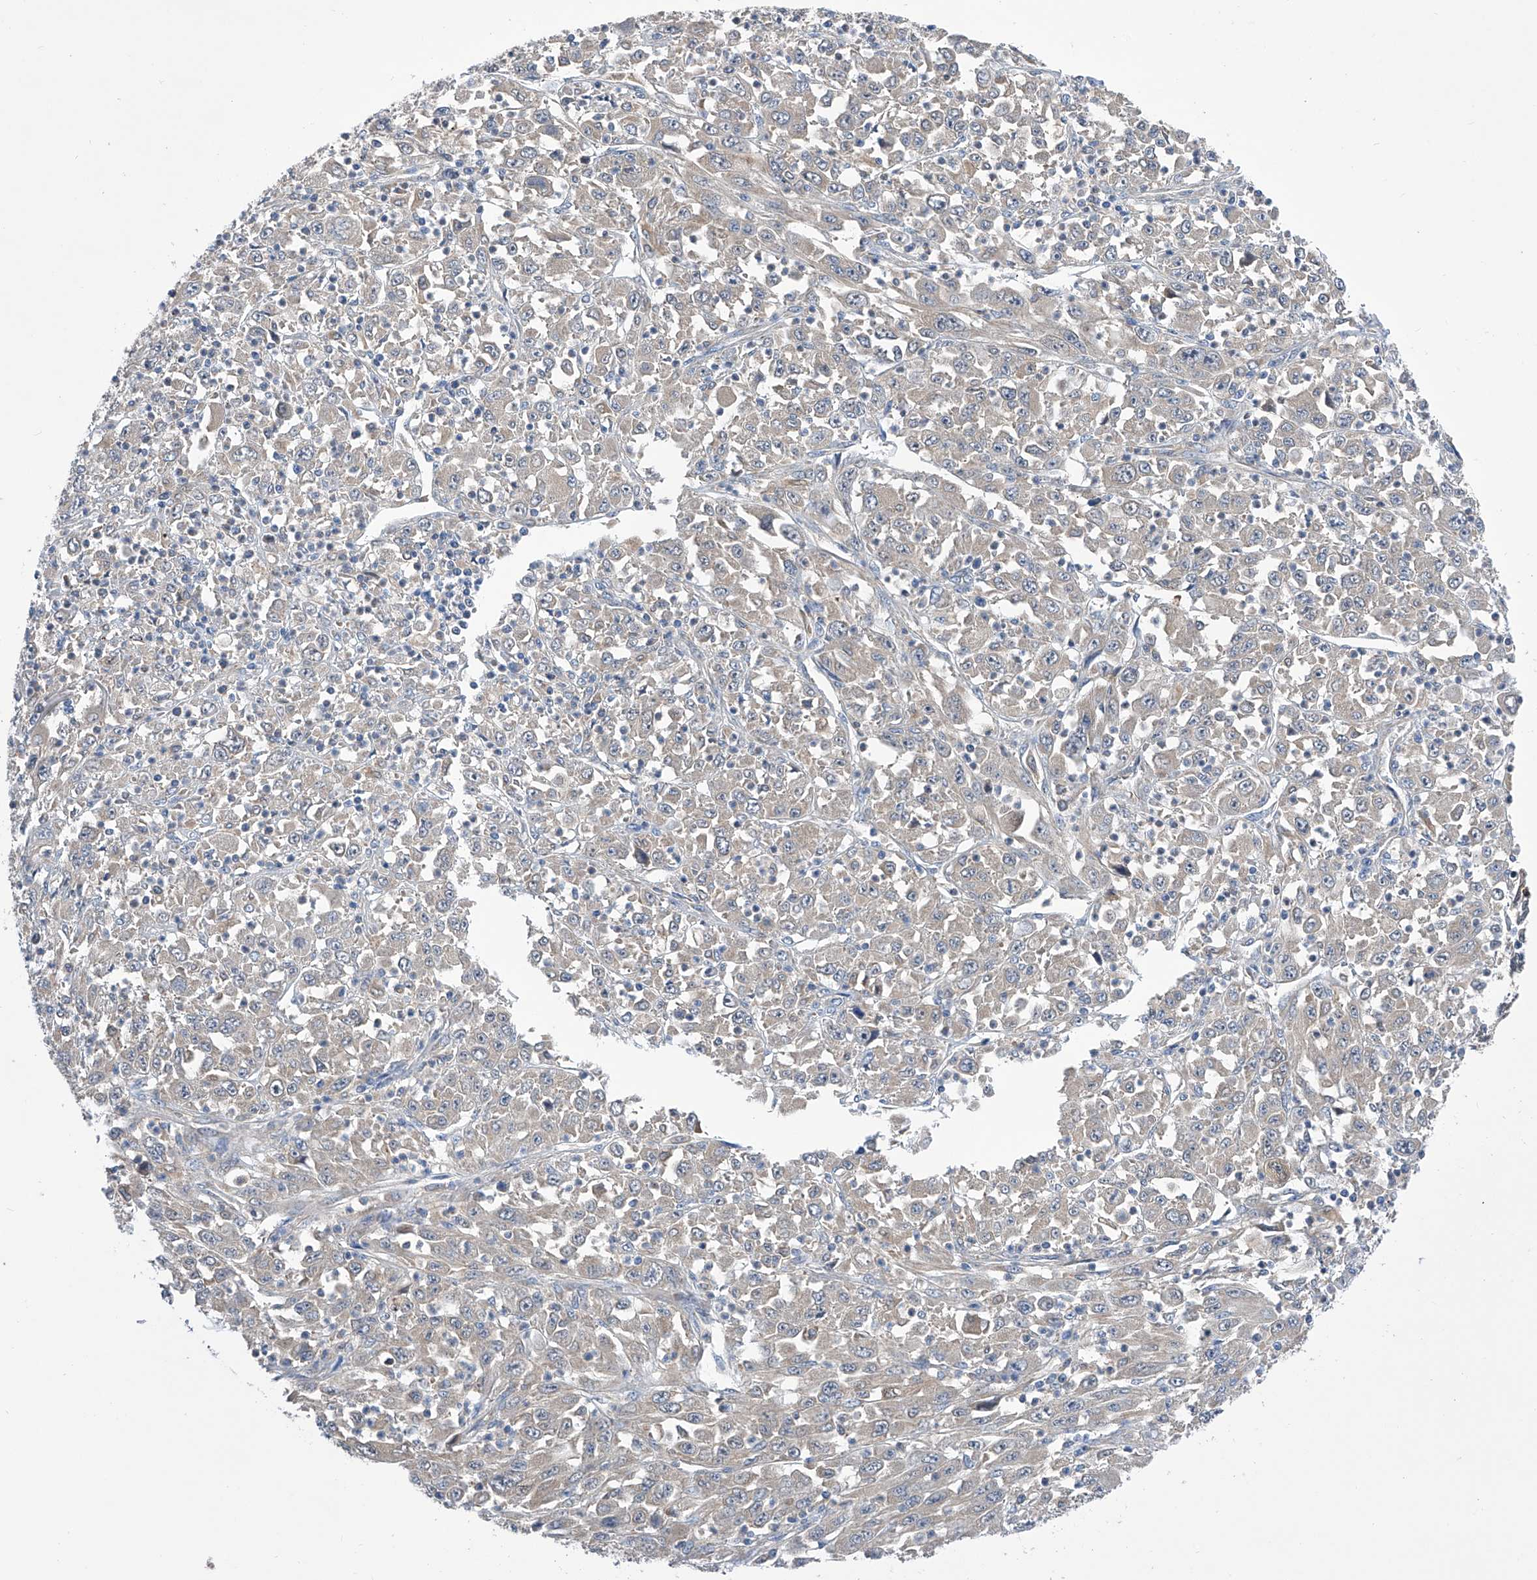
{"staining": {"intensity": "weak", "quantity": "25%-75%", "location": "cytoplasmic/membranous"}, "tissue": "melanoma", "cell_type": "Tumor cells", "image_type": "cancer", "snomed": [{"axis": "morphology", "description": "Malignant melanoma, Metastatic site"}, {"axis": "topography", "description": "Skin"}], "caption": "Protein expression analysis of malignant melanoma (metastatic site) exhibits weak cytoplasmic/membranous expression in approximately 25%-75% of tumor cells.", "gene": "SPATA20", "patient": {"sex": "female", "age": 56}}